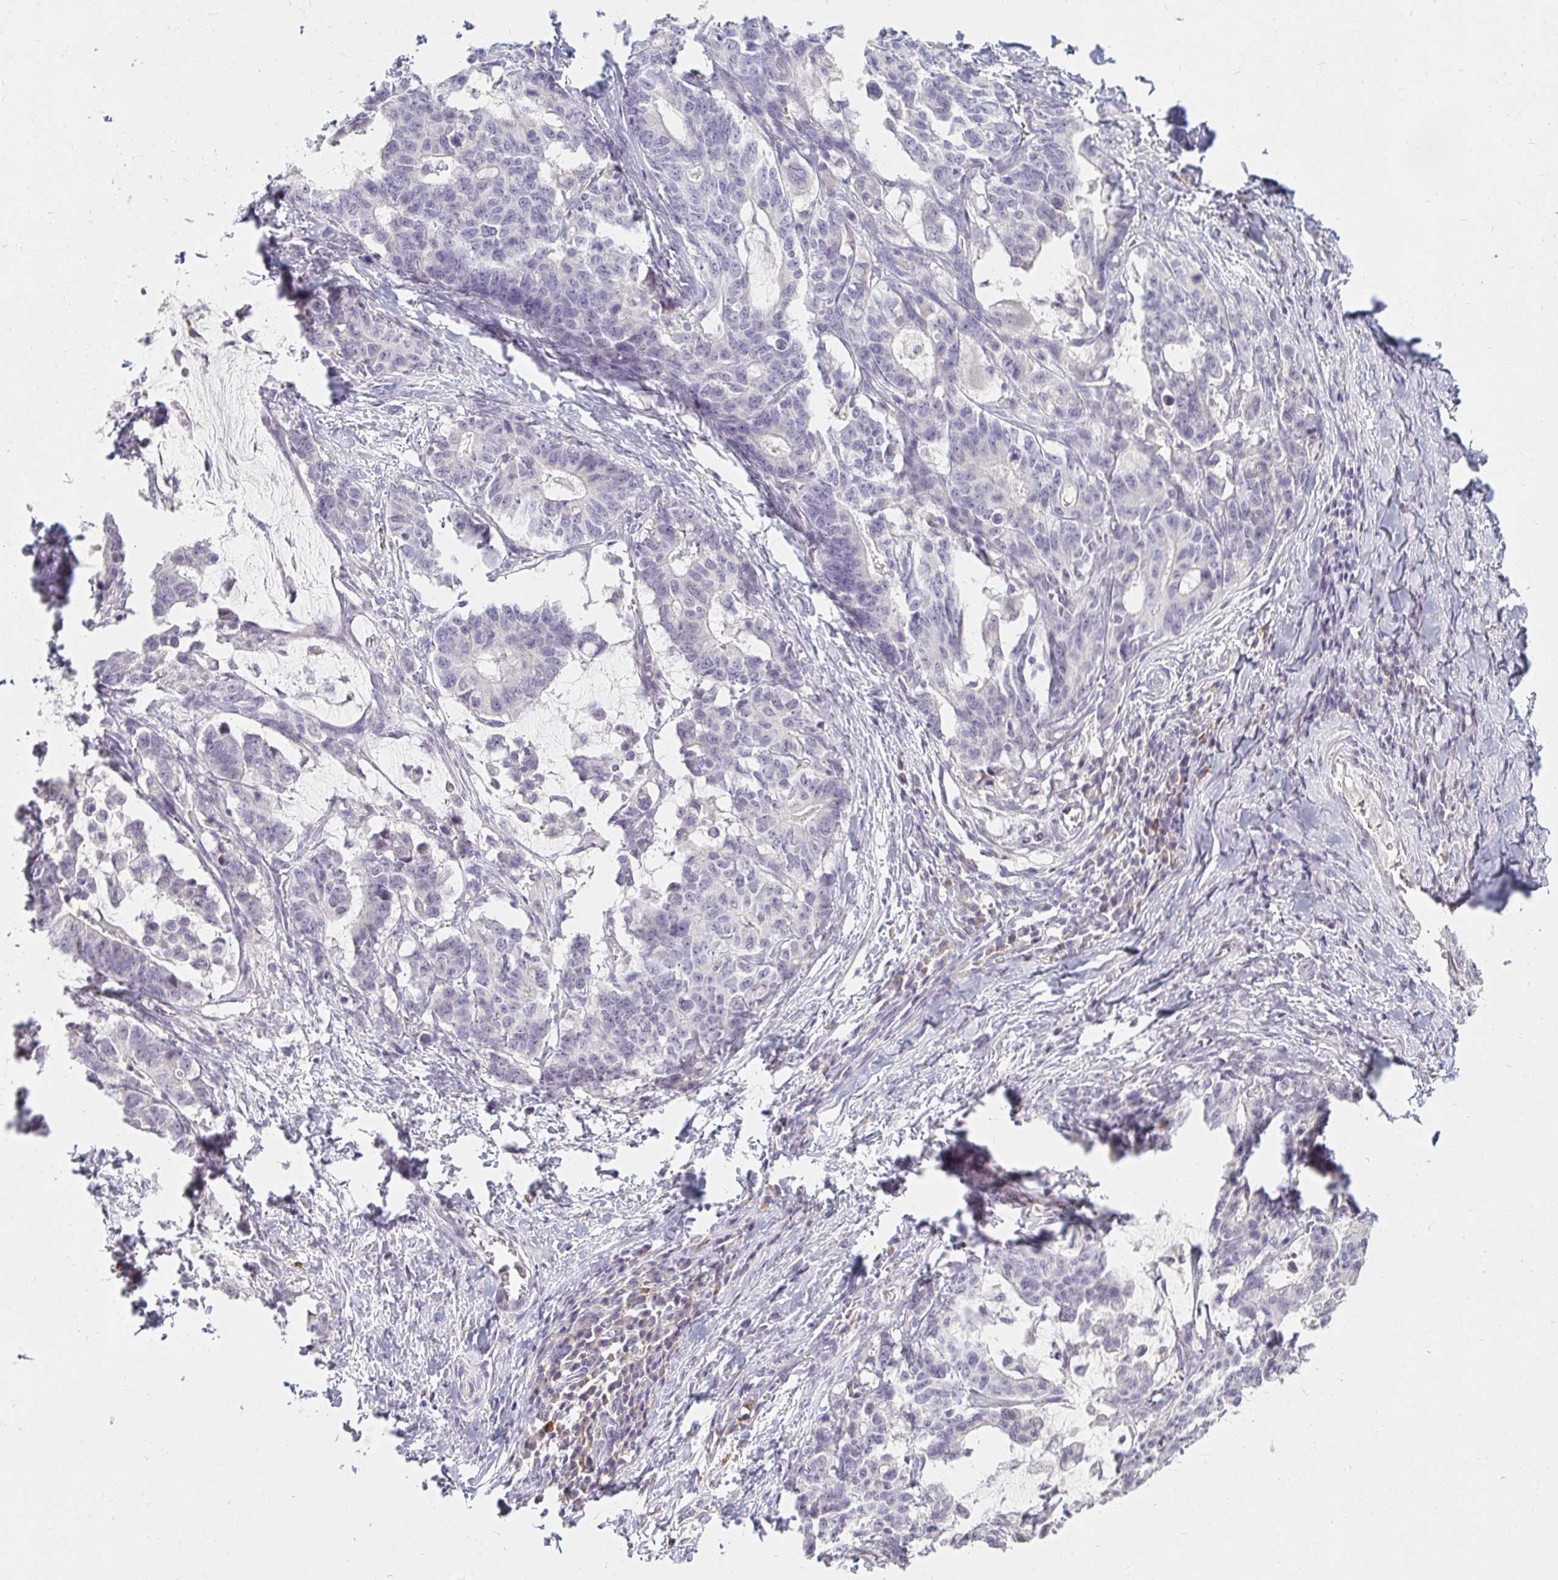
{"staining": {"intensity": "negative", "quantity": "none", "location": "none"}, "tissue": "stomach cancer", "cell_type": "Tumor cells", "image_type": "cancer", "snomed": [{"axis": "morphology", "description": "Normal tissue, NOS"}, {"axis": "morphology", "description": "Adenocarcinoma, NOS"}, {"axis": "topography", "description": "Stomach"}], "caption": "An immunohistochemistry image of stomach cancer is shown. There is no staining in tumor cells of stomach cancer.", "gene": "DDN", "patient": {"sex": "female", "age": 64}}